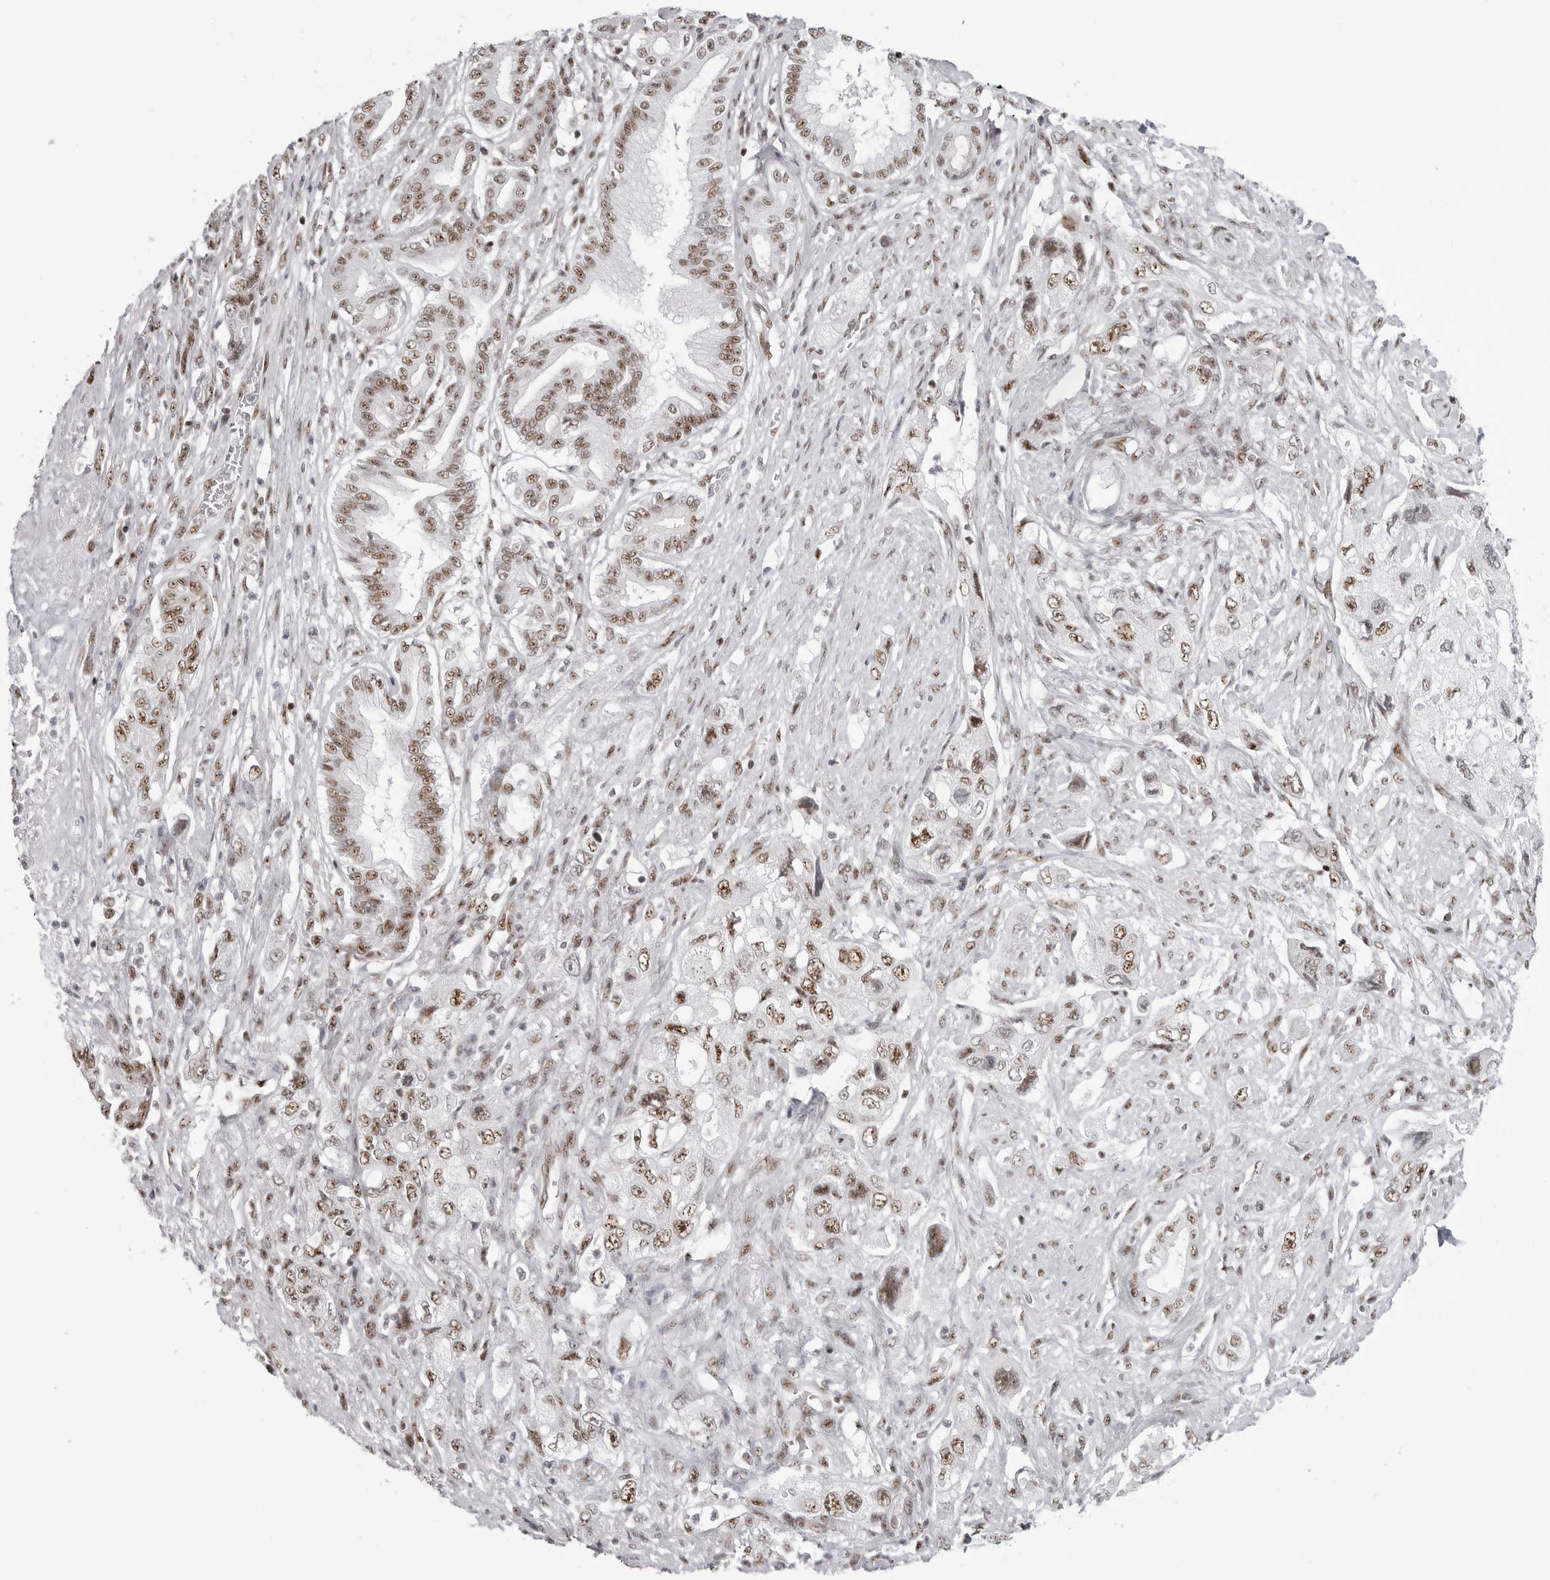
{"staining": {"intensity": "moderate", "quantity": ">75%", "location": "nuclear"}, "tissue": "pancreatic cancer", "cell_type": "Tumor cells", "image_type": "cancer", "snomed": [{"axis": "morphology", "description": "Adenocarcinoma, NOS"}, {"axis": "topography", "description": "Pancreas"}], "caption": "A histopathology image of human adenocarcinoma (pancreatic) stained for a protein shows moderate nuclear brown staining in tumor cells.", "gene": "WRAP53", "patient": {"sex": "female", "age": 73}}